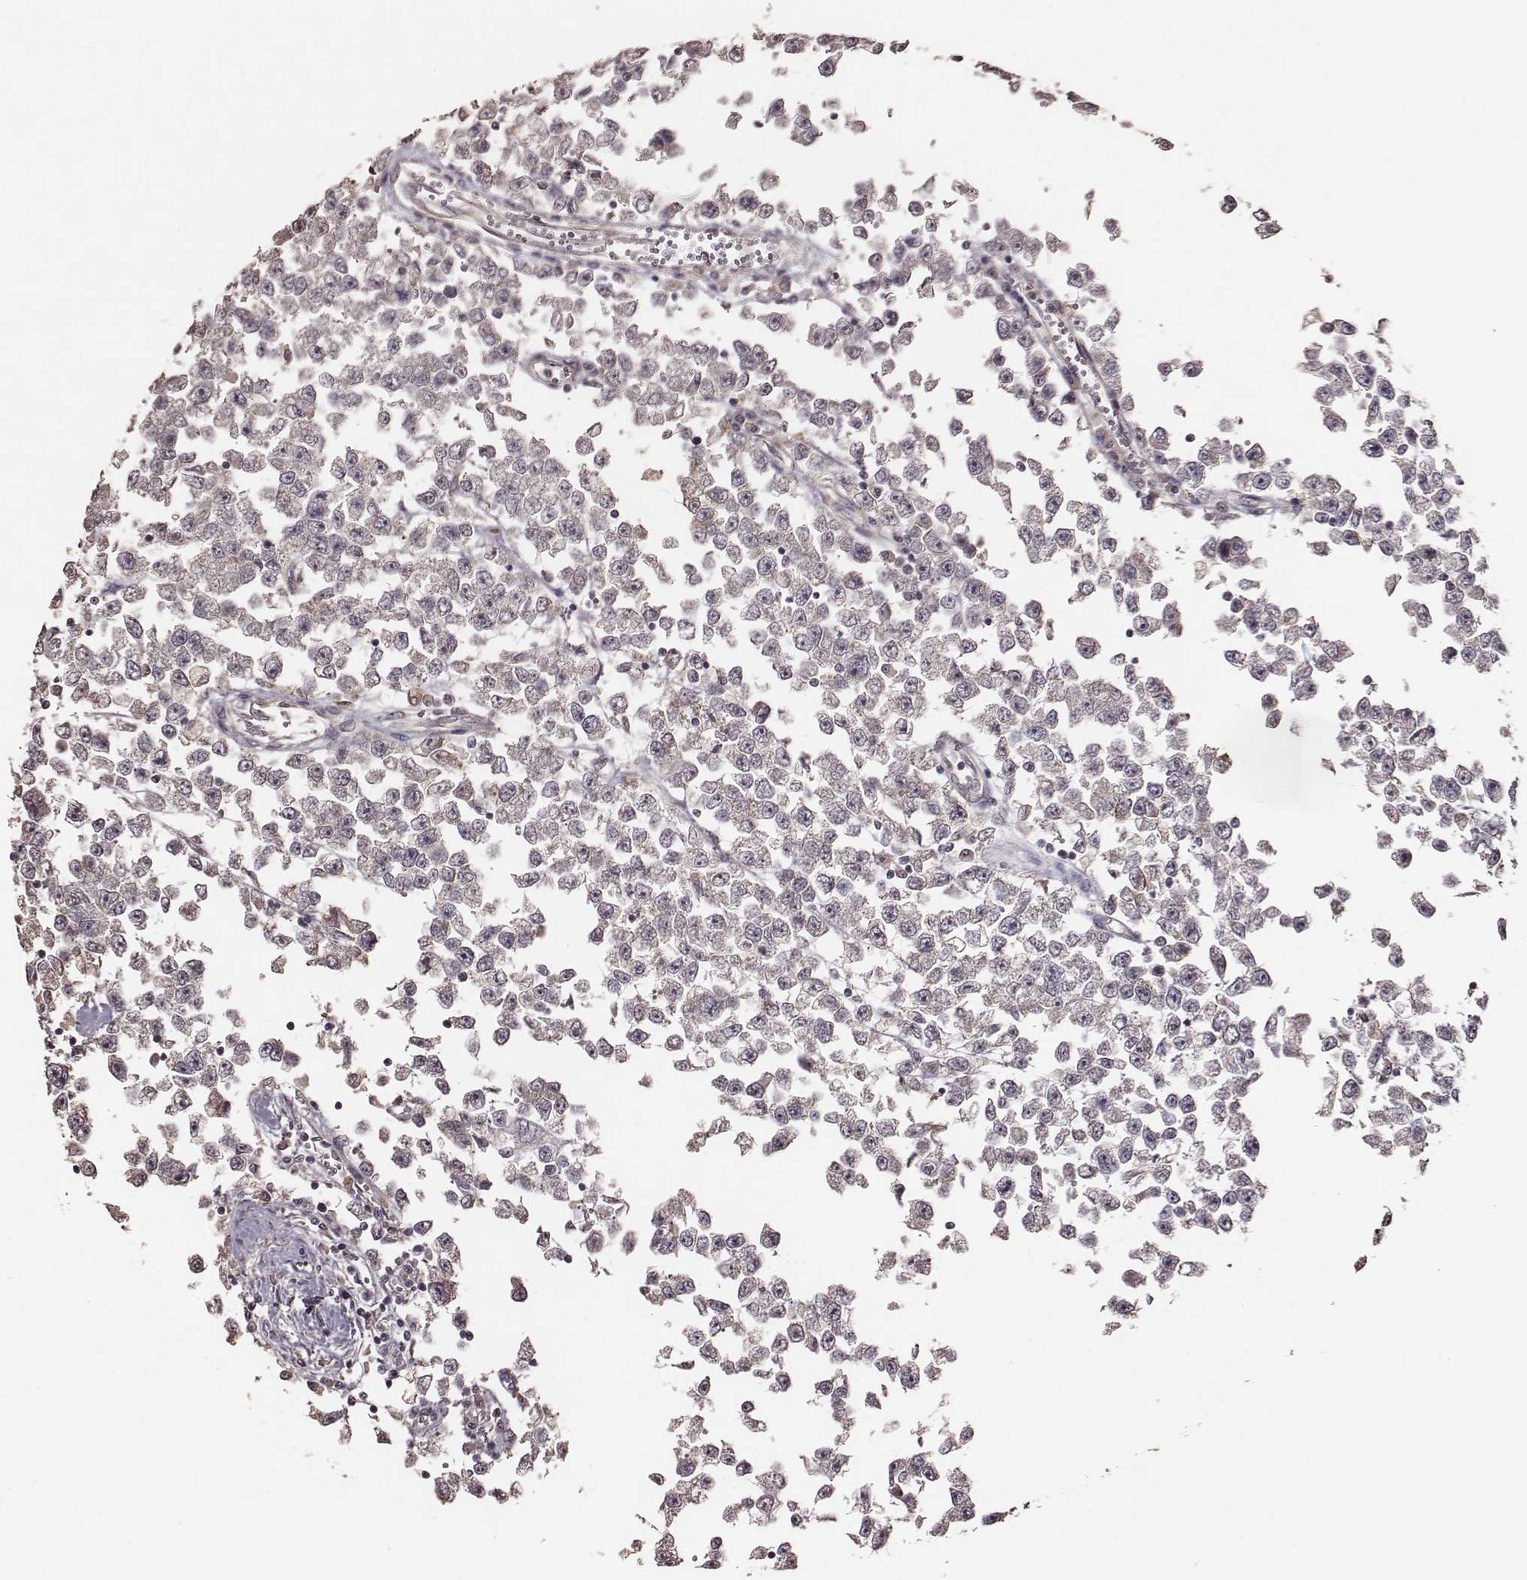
{"staining": {"intensity": "negative", "quantity": "none", "location": "none"}, "tissue": "testis cancer", "cell_type": "Tumor cells", "image_type": "cancer", "snomed": [{"axis": "morphology", "description": "Seminoma, NOS"}, {"axis": "topography", "description": "Testis"}], "caption": "High power microscopy histopathology image of an IHC histopathology image of seminoma (testis), revealing no significant staining in tumor cells.", "gene": "VPS26A", "patient": {"sex": "male", "age": 34}}